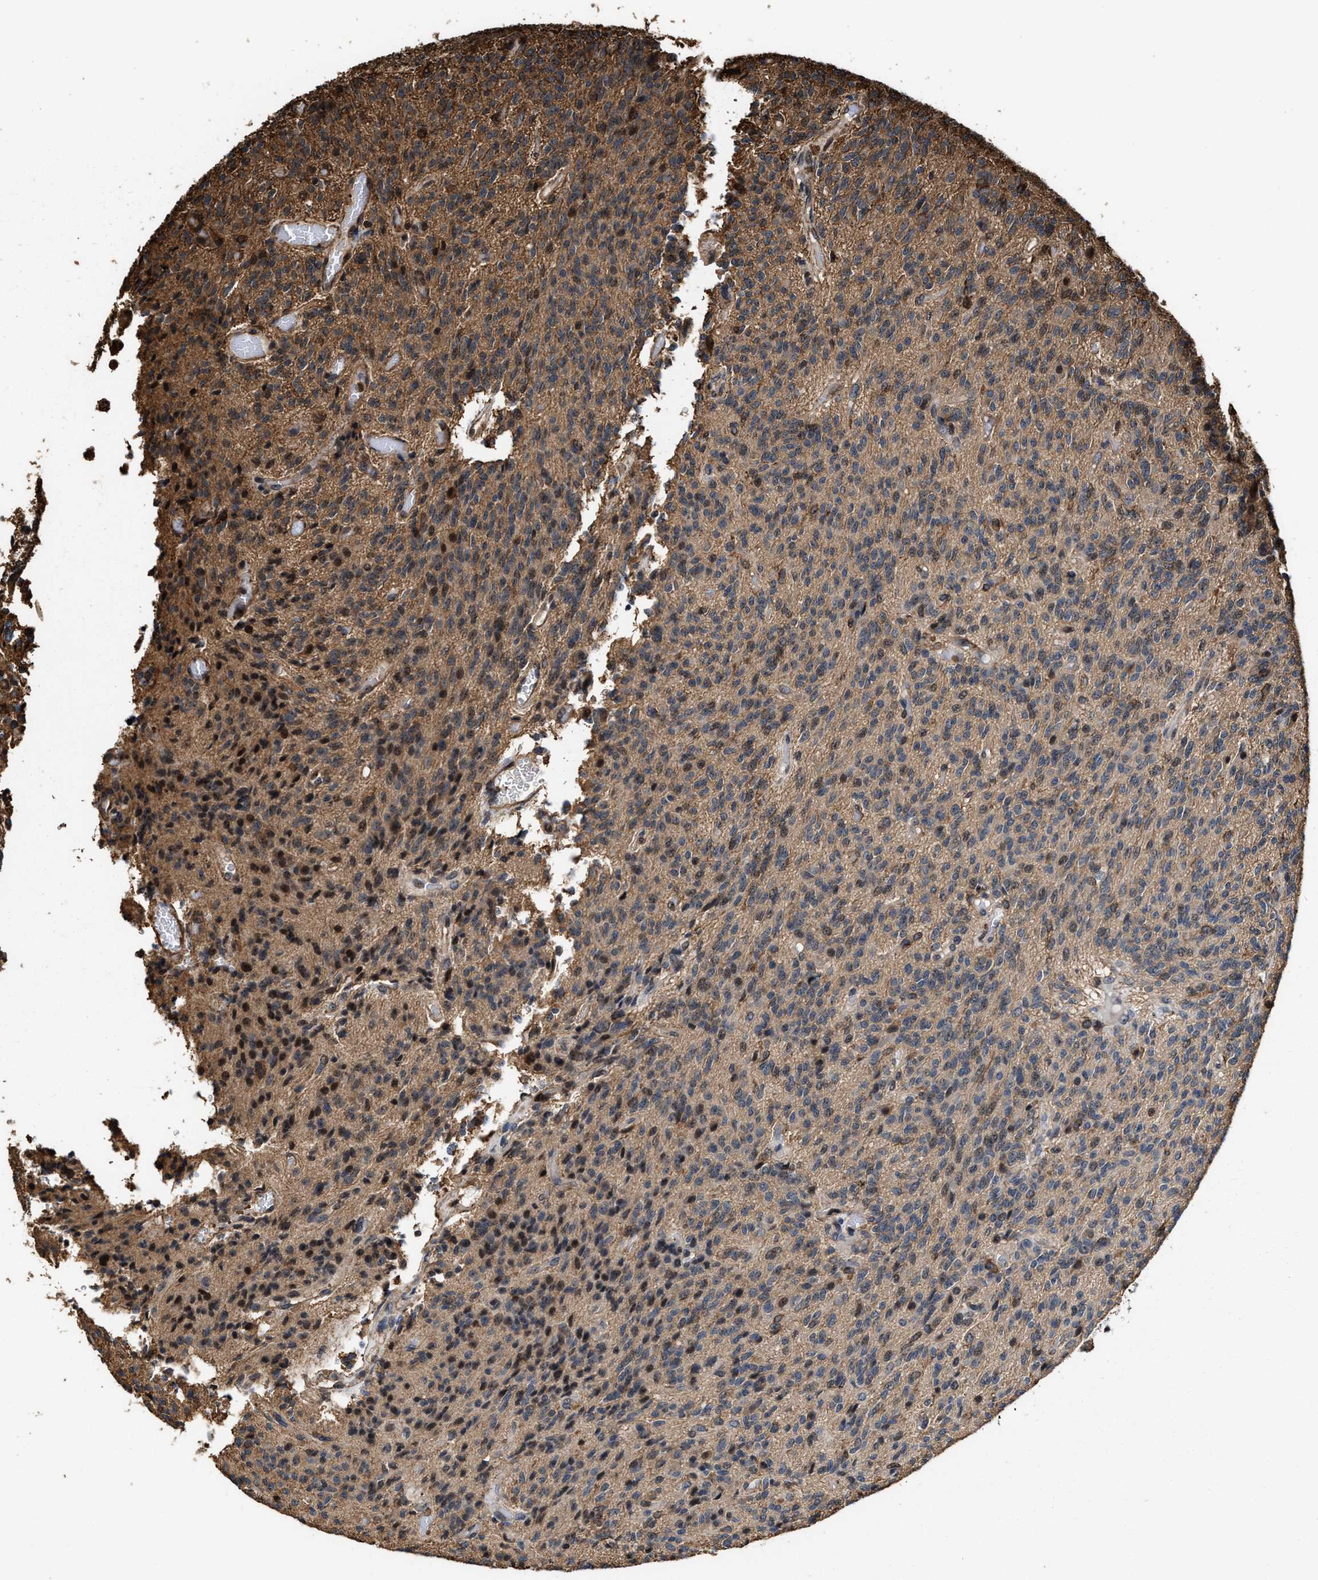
{"staining": {"intensity": "moderate", "quantity": ">75%", "location": "cytoplasmic/membranous,nuclear"}, "tissue": "glioma", "cell_type": "Tumor cells", "image_type": "cancer", "snomed": [{"axis": "morphology", "description": "Glioma, malignant, High grade"}, {"axis": "topography", "description": "Brain"}], "caption": "Immunohistochemical staining of malignant glioma (high-grade) shows moderate cytoplasmic/membranous and nuclear protein expression in about >75% of tumor cells.", "gene": "KBTBD2", "patient": {"sex": "male", "age": 34}}